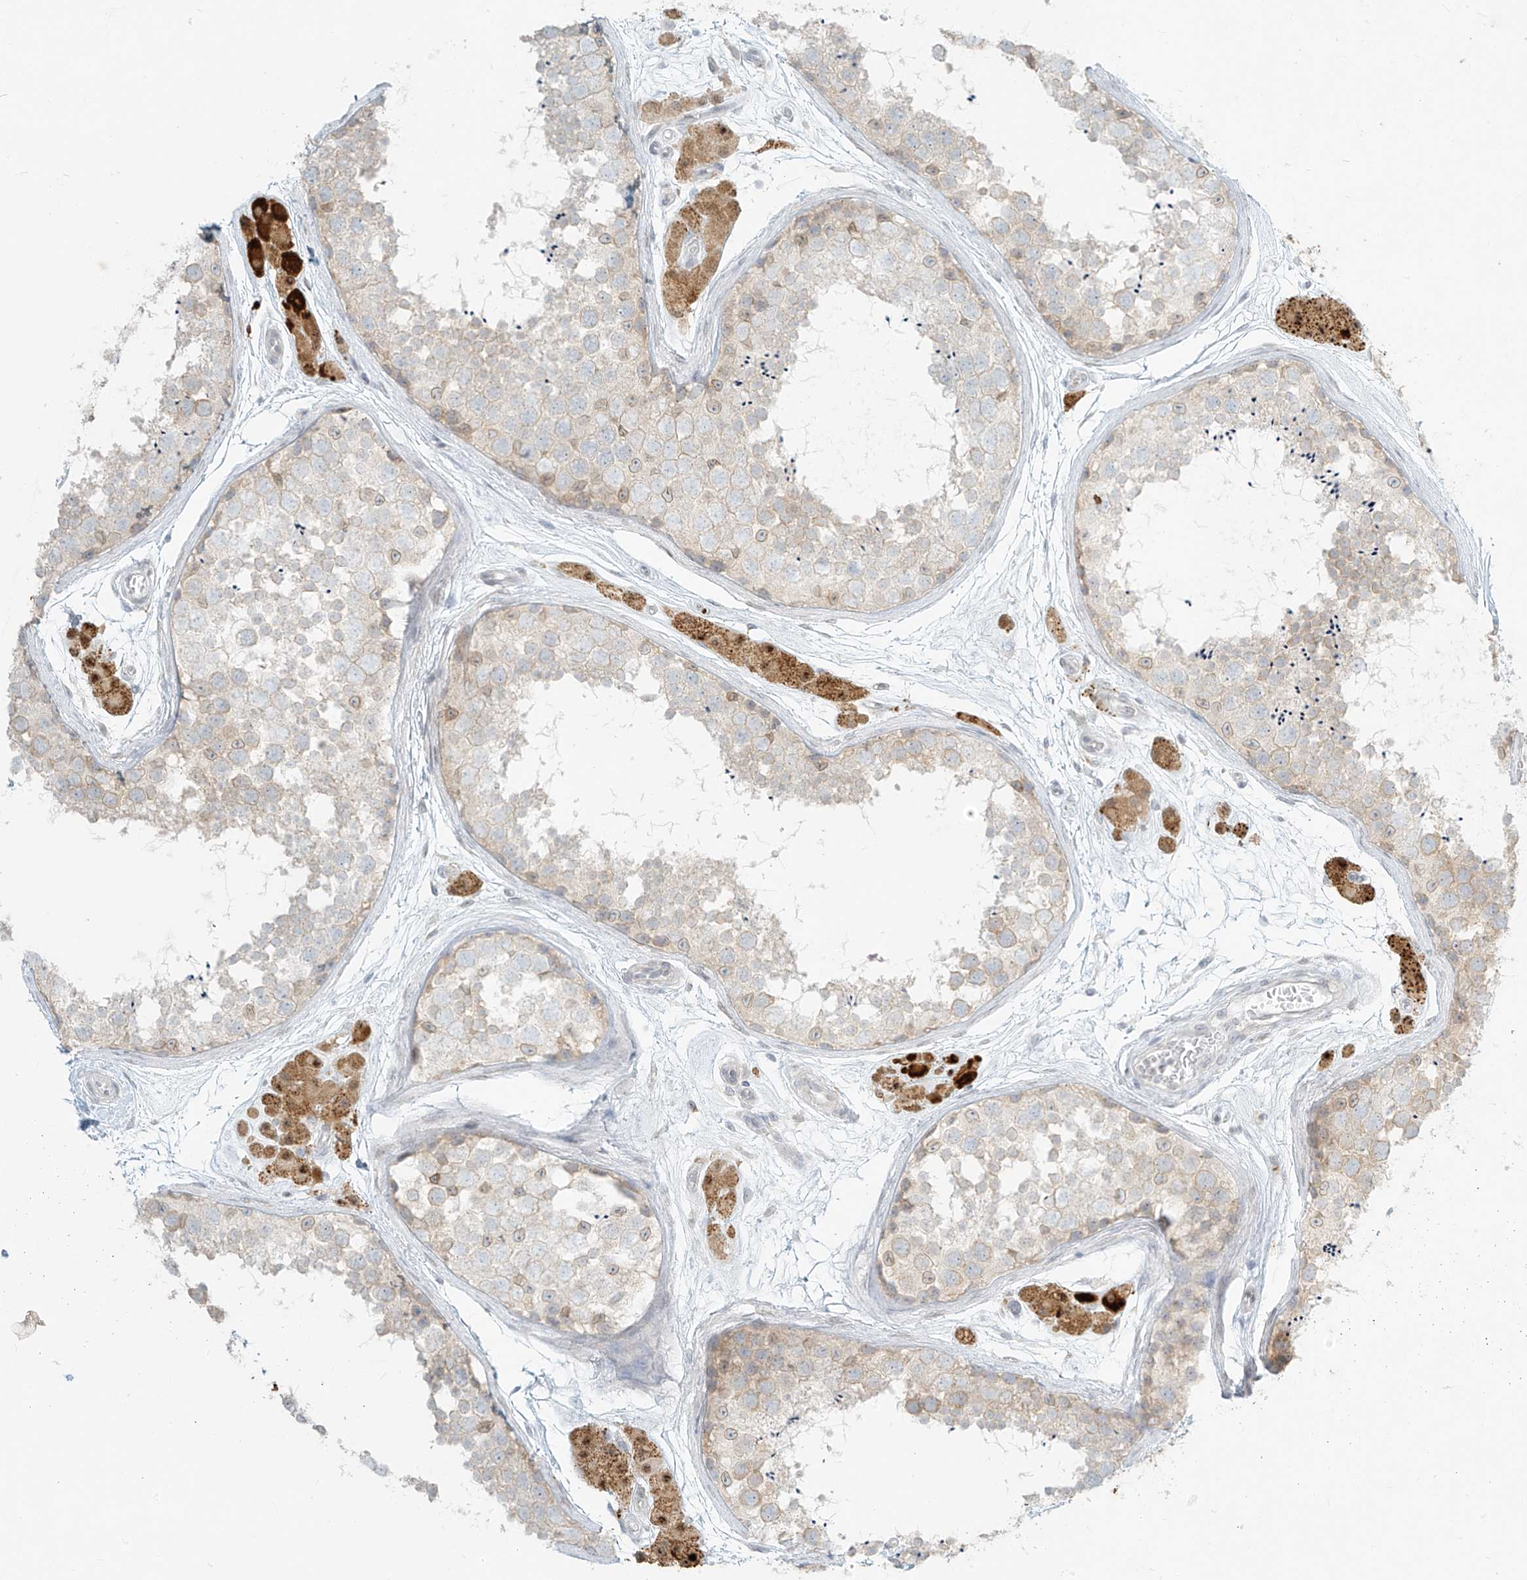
{"staining": {"intensity": "weak", "quantity": "<25%", "location": "cytoplasmic/membranous"}, "tissue": "testis", "cell_type": "Cells in seminiferous ducts", "image_type": "normal", "snomed": [{"axis": "morphology", "description": "Normal tissue, NOS"}, {"axis": "topography", "description": "Testis"}], "caption": "IHC micrograph of unremarkable testis stained for a protein (brown), which displays no staining in cells in seminiferous ducts. The staining is performed using DAB (3,3'-diaminobenzidine) brown chromogen with nuclei counter-stained in using hematoxylin.", "gene": "OSBPL7", "patient": {"sex": "male", "age": 56}}